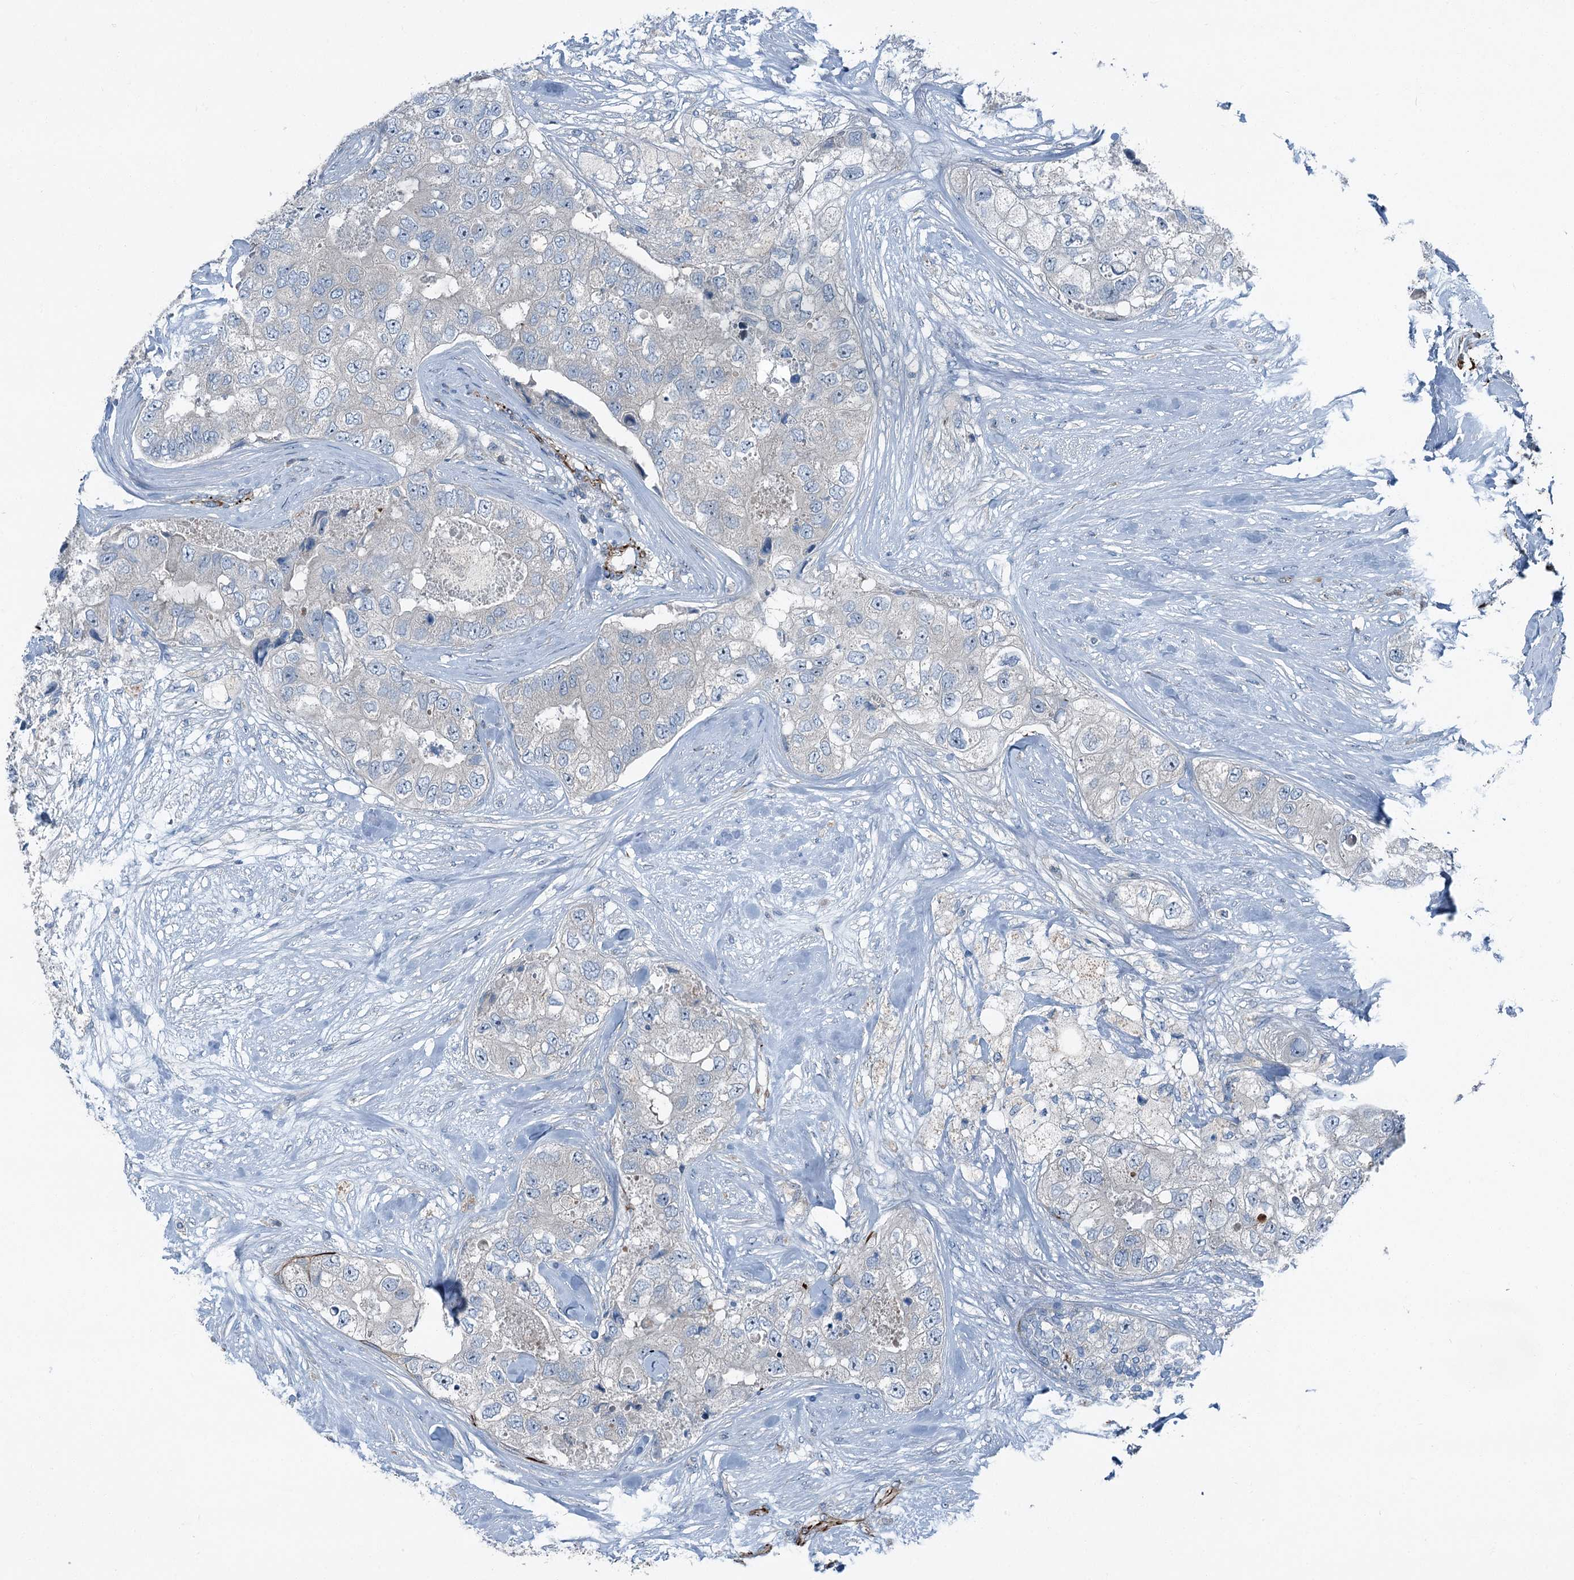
{"staining": {"intensity": "negative", "quantity": "none", "location": "none"}, "tissue": "breast cancer", "cell_type": "Tumor cells", "image_type": "cancer", "snomed": [{"axis": "morphology", "description": "Duct carcinoma"}, {"axis": "topography", "description": "Breast"}], "caption": "The micrograph exhibits no staining of tumor cells in breast cancer (invasive ductal carcinoma). (DAB immunohistochemistry visualized using brightfield microscopy, high magnification).", "gene": "AXL", "patient": {"sex": "female", "age": 62}}